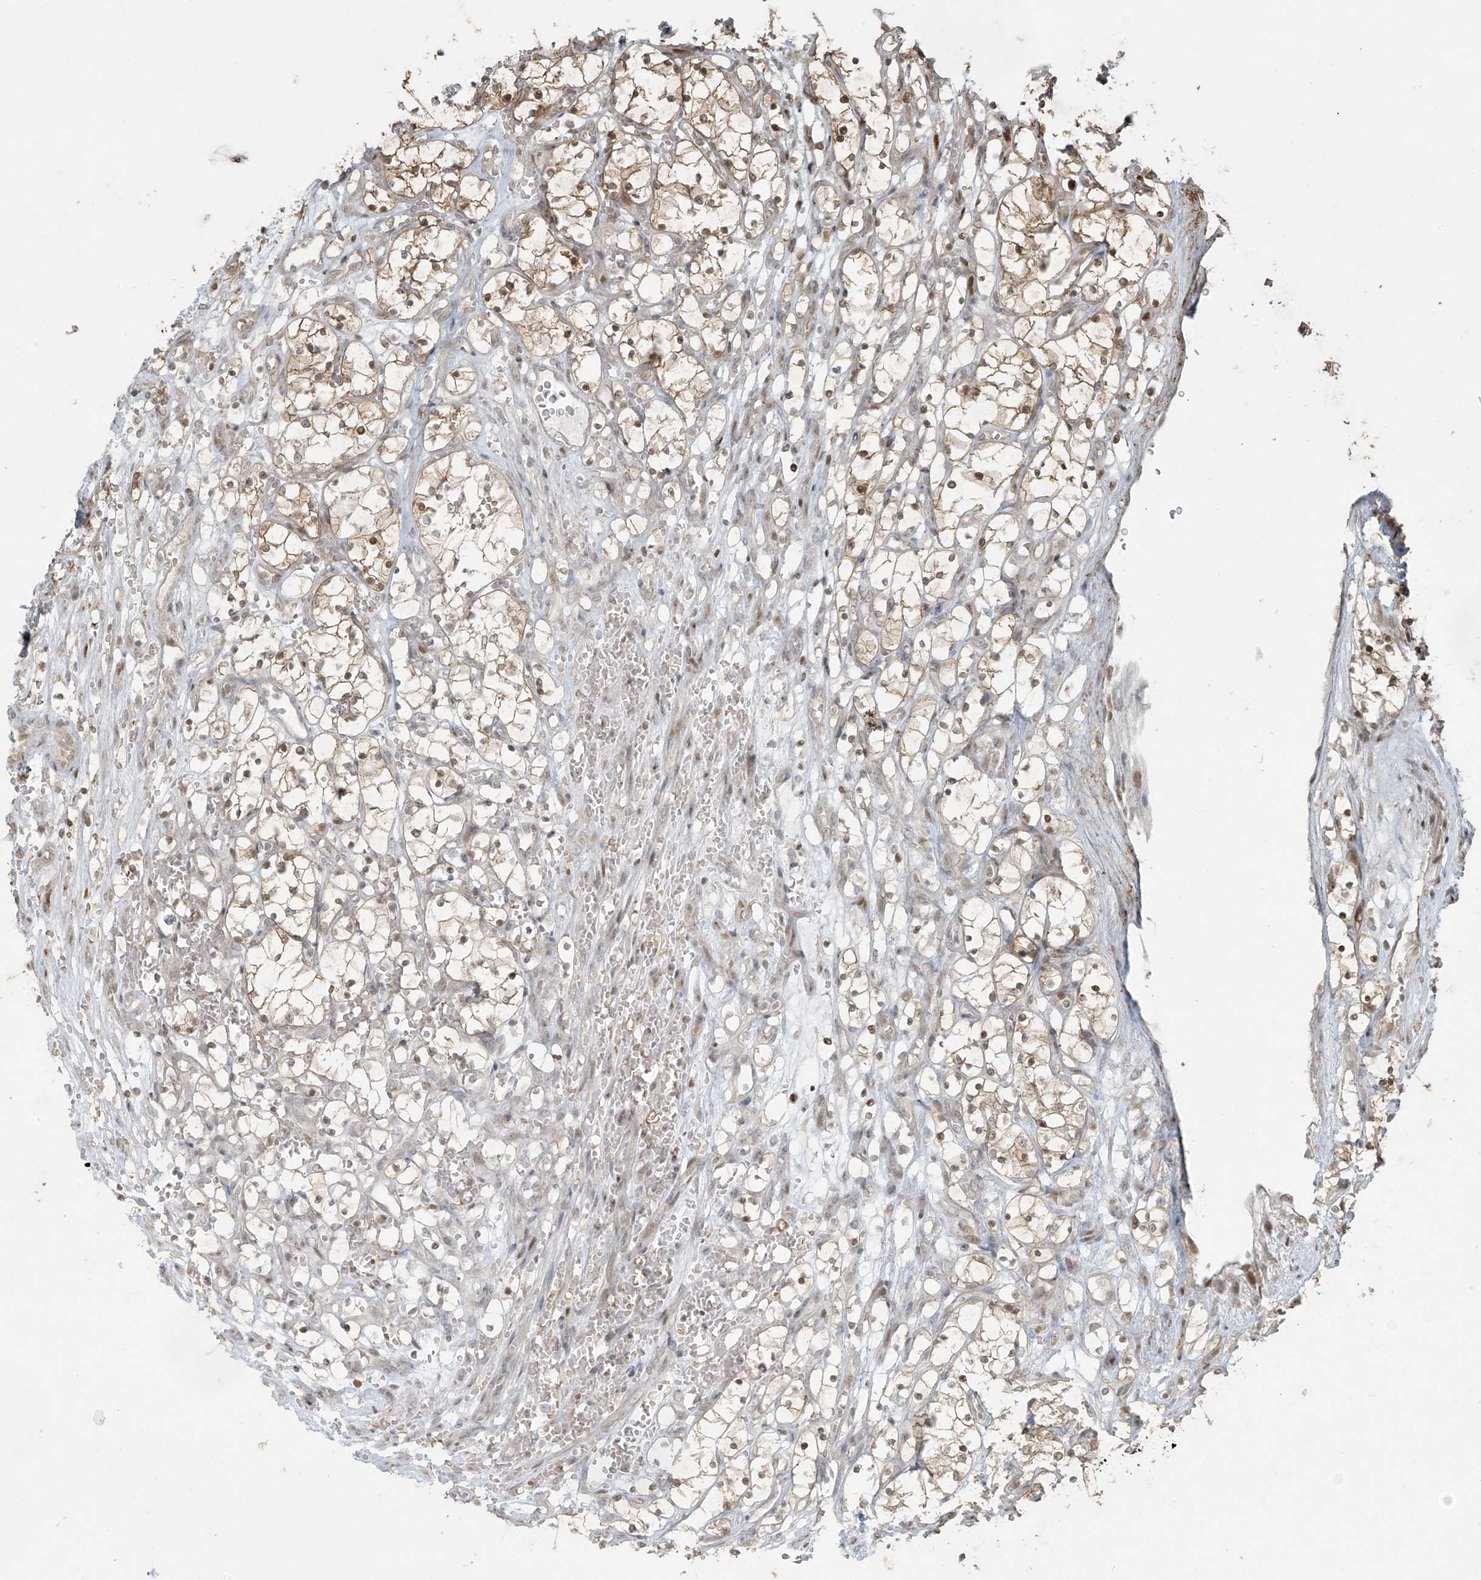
{"staining": {"intensity": "moderate", "quantity": "<25%", "location": "nuclear"}, "tissue": "renal cancer", "cell_type": "Tumor cells", "image_type": "cancer", "snomed": [{"axis": "morphology", "description": "Adenocarcinoma, NOS"}, {"axis": "topography", "description": "Kidney"}], "caption": "IHC micrograph of neoplastic tissue: human adenocarcinoma (renal) stained using immunohistochemistry reveals low levels of moderate protein expression localized specifically in the nuclear of tumor cells, appearing as a nuclear brown color.", "gene": "TTC22", "patient": {"sex": "female", "age": 69}}